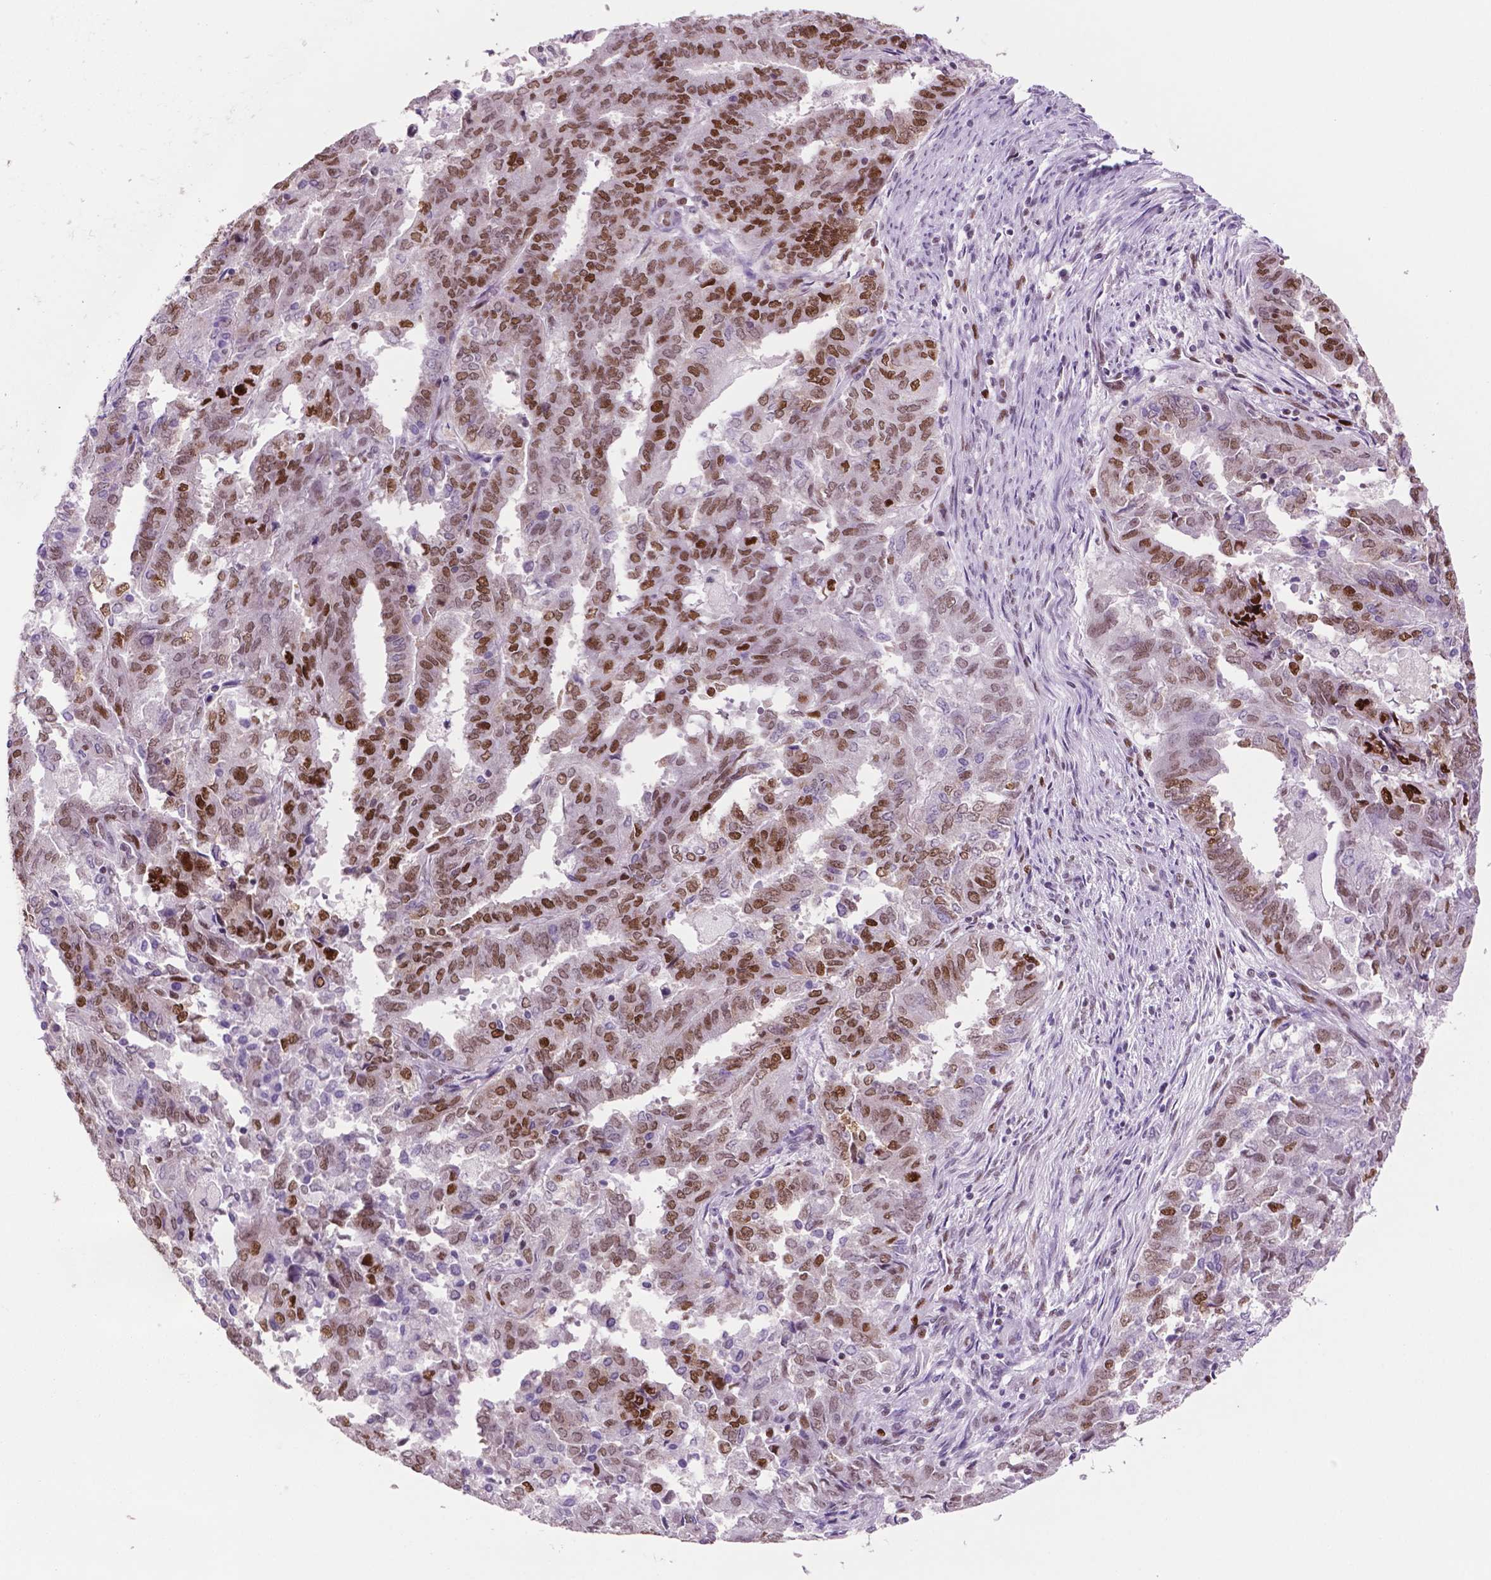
{"staining": {"intensity": "moderate", "quantity": "25%-75%", "location": "nuclear"}, "tissue": "endometrial cancer", "cell_type": "Tumor cells", "image_type": "cancer", "snomed": [{"axis": "morphology", "description": "Adenocarcinoma, NOS"}, {"axis": "topography", "description": "Endometrium"}], "caption": "Immunohistochemistry image of endometrial cancer stained for a protein (brown), which demonstrates medium levels of moderate nuclear positivity in about 25%-75% of tumor cells.", "gene": "MSH6", "patient": {"sex": "female", "age": 72}}